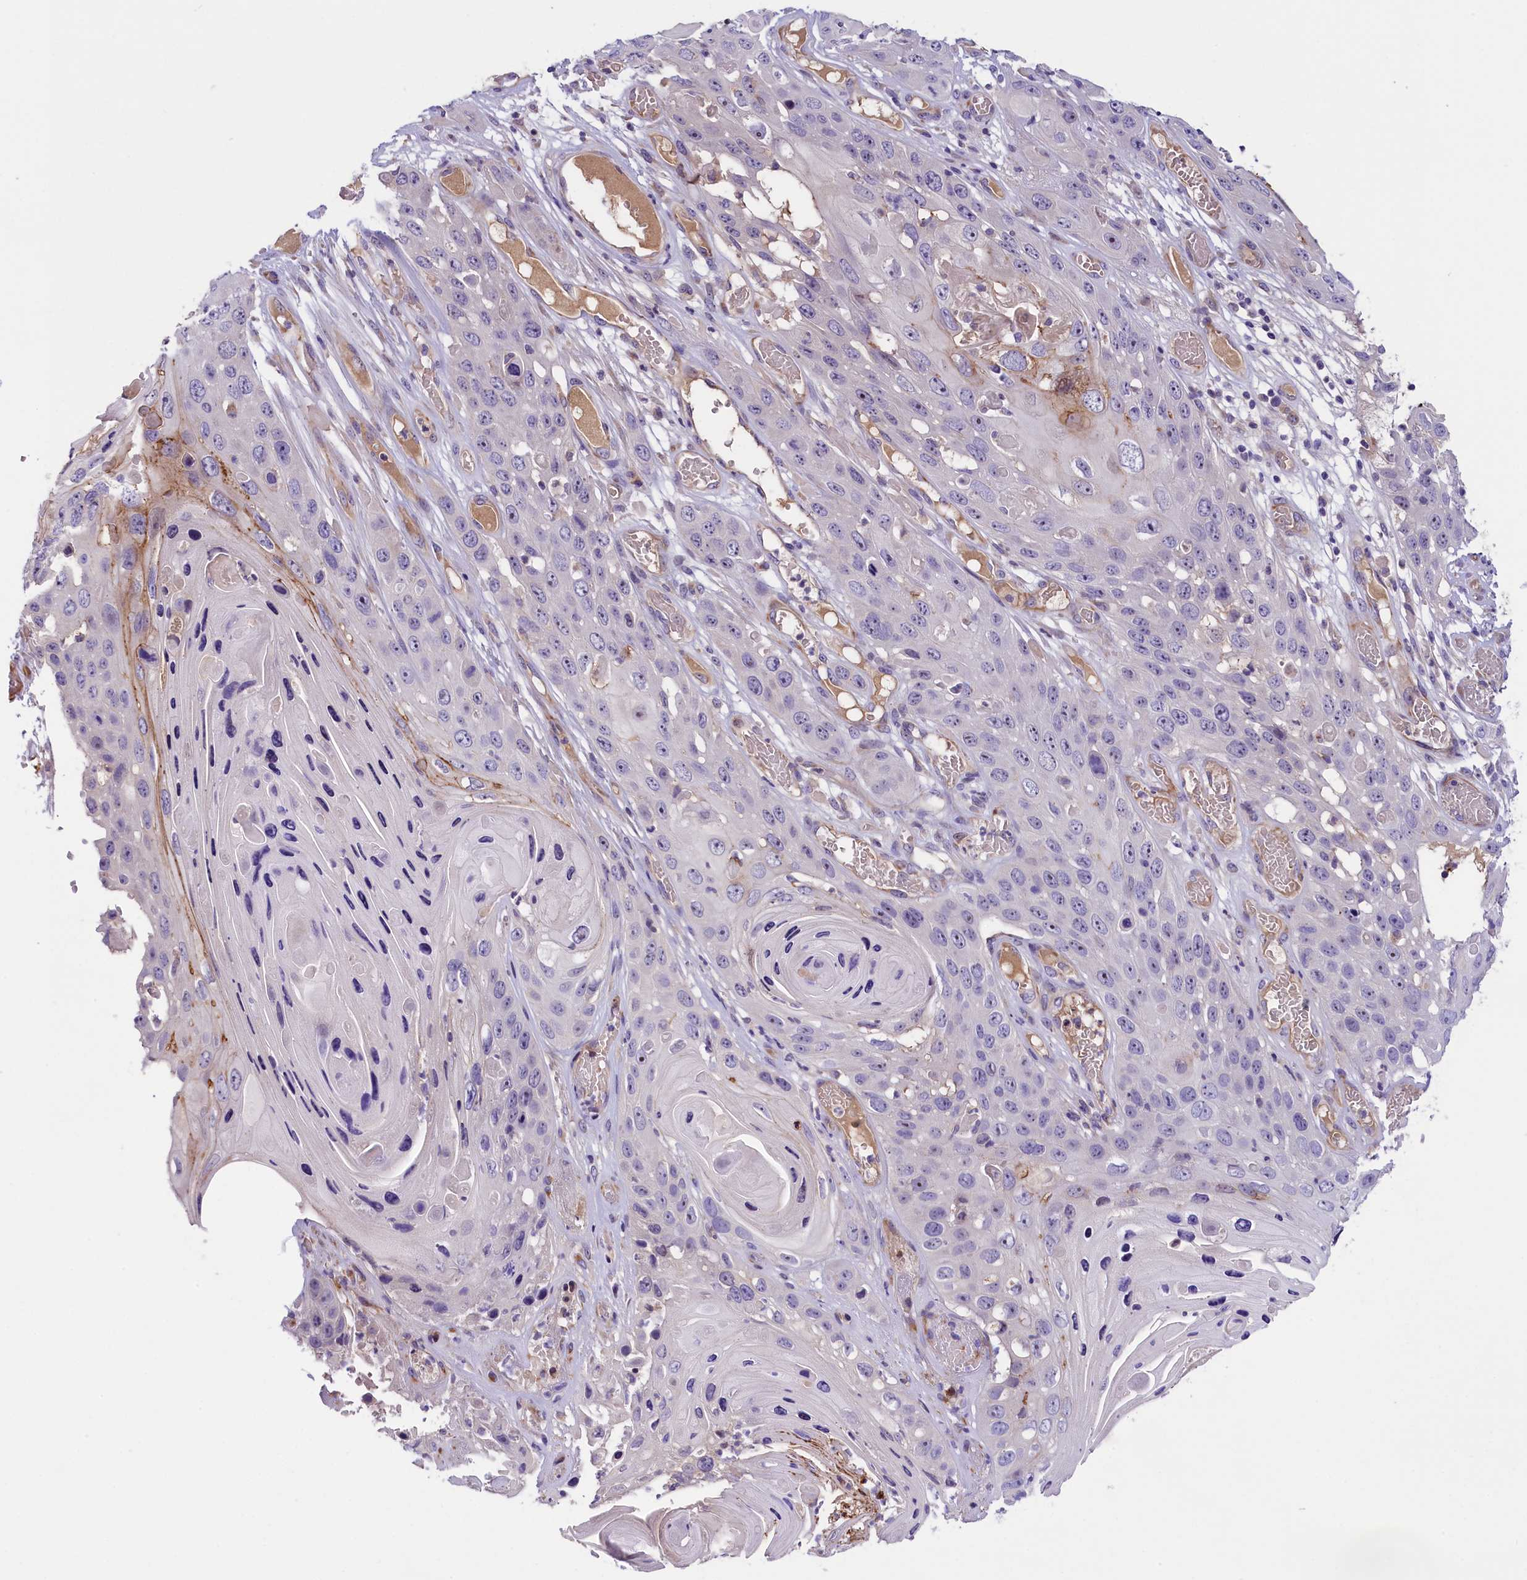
{"staining": {"intensity": "negative", "quantity": "none", "location": "none"}, "tissue": "skin cancer", "cell_type": "Tumor cells", "image_type": "cancer", "snomed": [{"axis": "morphology", "description": "Squamous cell carcinoma, NOS"}, {"axis": "topography", "description": "Skin"}], "caption": "Skin squamous cell carcinoma stained for a protein using immunohistochemistry (IHC) displays no expression tumor cells.", "gene": "CCDC32", "patient": {"sex": "male", "age": 55}}